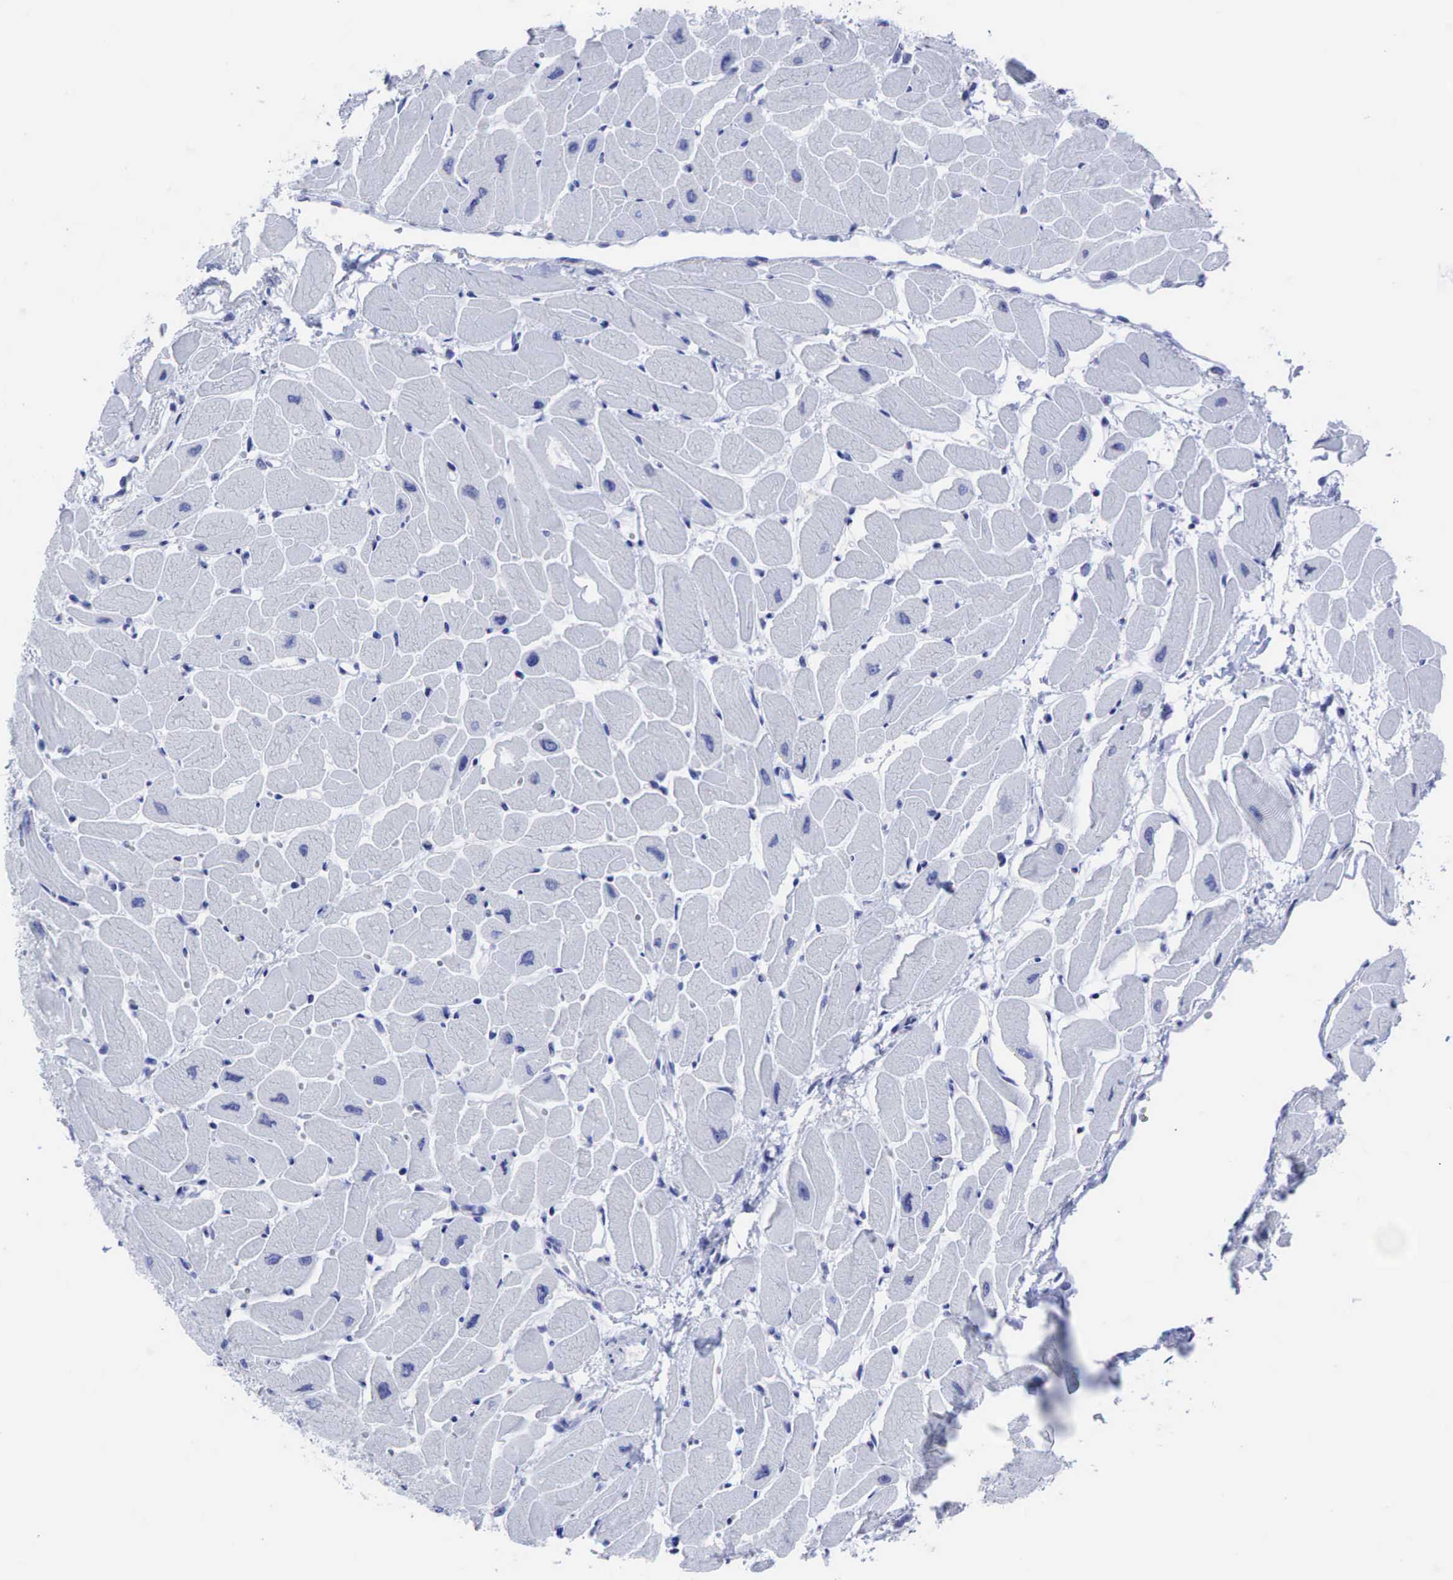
{"staining": {"intensity": "negative", "quantity": "none", "location": "none"}, "tissue": "heart muscle", "cell_type": "Cardiomyocytes", "image_type": "normal", "snomed": [{"axis": "morphology", "description": "Normal tissue, NOS"}, {"axis": "topography", "description": "Heart"}], "caption": "Heart muscle was stained to show a protein in brown. There is no significant positivity in cardiomyocytes. The staining was performed using DAB (3,3'-diaminobenzidine) to visualize the protein expression in brown, while the nuclei were stained in blue with hematoxylin (Magnification: 20x).", "gene": "CEACAM5", "patient": {"sex": "female", "age": 54}}